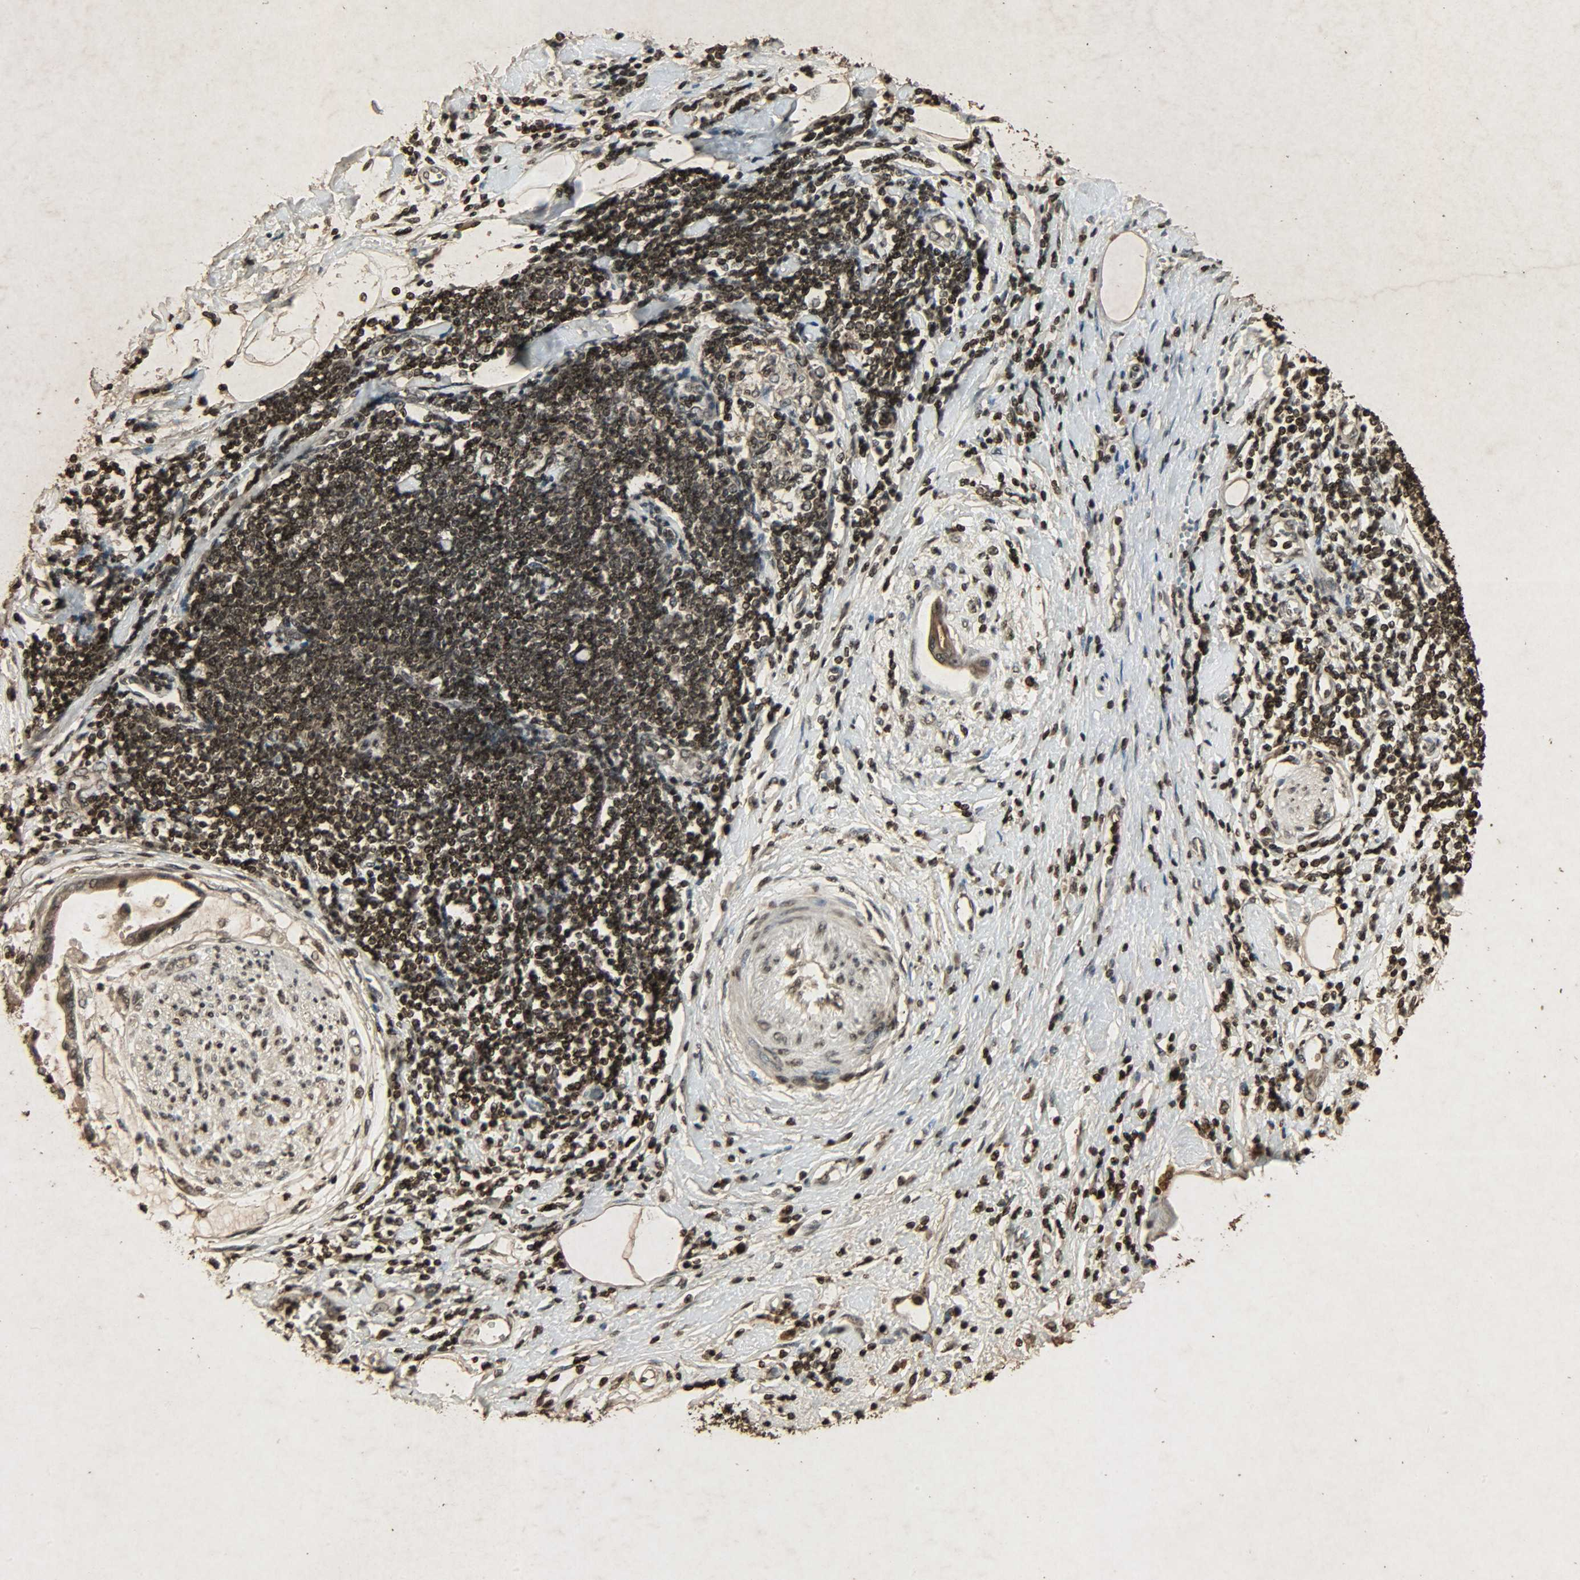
{"staining": {"intensity": "strong", "quantity": ">75%", "location": "cytoplasmic/membranous,nuclear"}, "tissue": "pancreatic cancer", "cell_type": "Tumor cells", "image_type": "cancer", "snomed": [{"axis": "morphology", "description": "Adenocarcinoma, NOS"}, {"axis": "morphology", "description": "Adenocarcinoma, metastatic, NOS"}, {"axis": "topography", "description": "Lymph node"}, {"axis": "topography", "description": "Pancreas"}, {"axis": "topography", "description": "Duodenum"}], "caption": "Protein staining reveals strong cytoplasmic/membranous and nuclear staining in about >75% of tumor cells in pancreatic cancer. Nuclei are stained in blue.", "gene": "PPP3R1", "patient": {"sex": "female", "age": 64}}